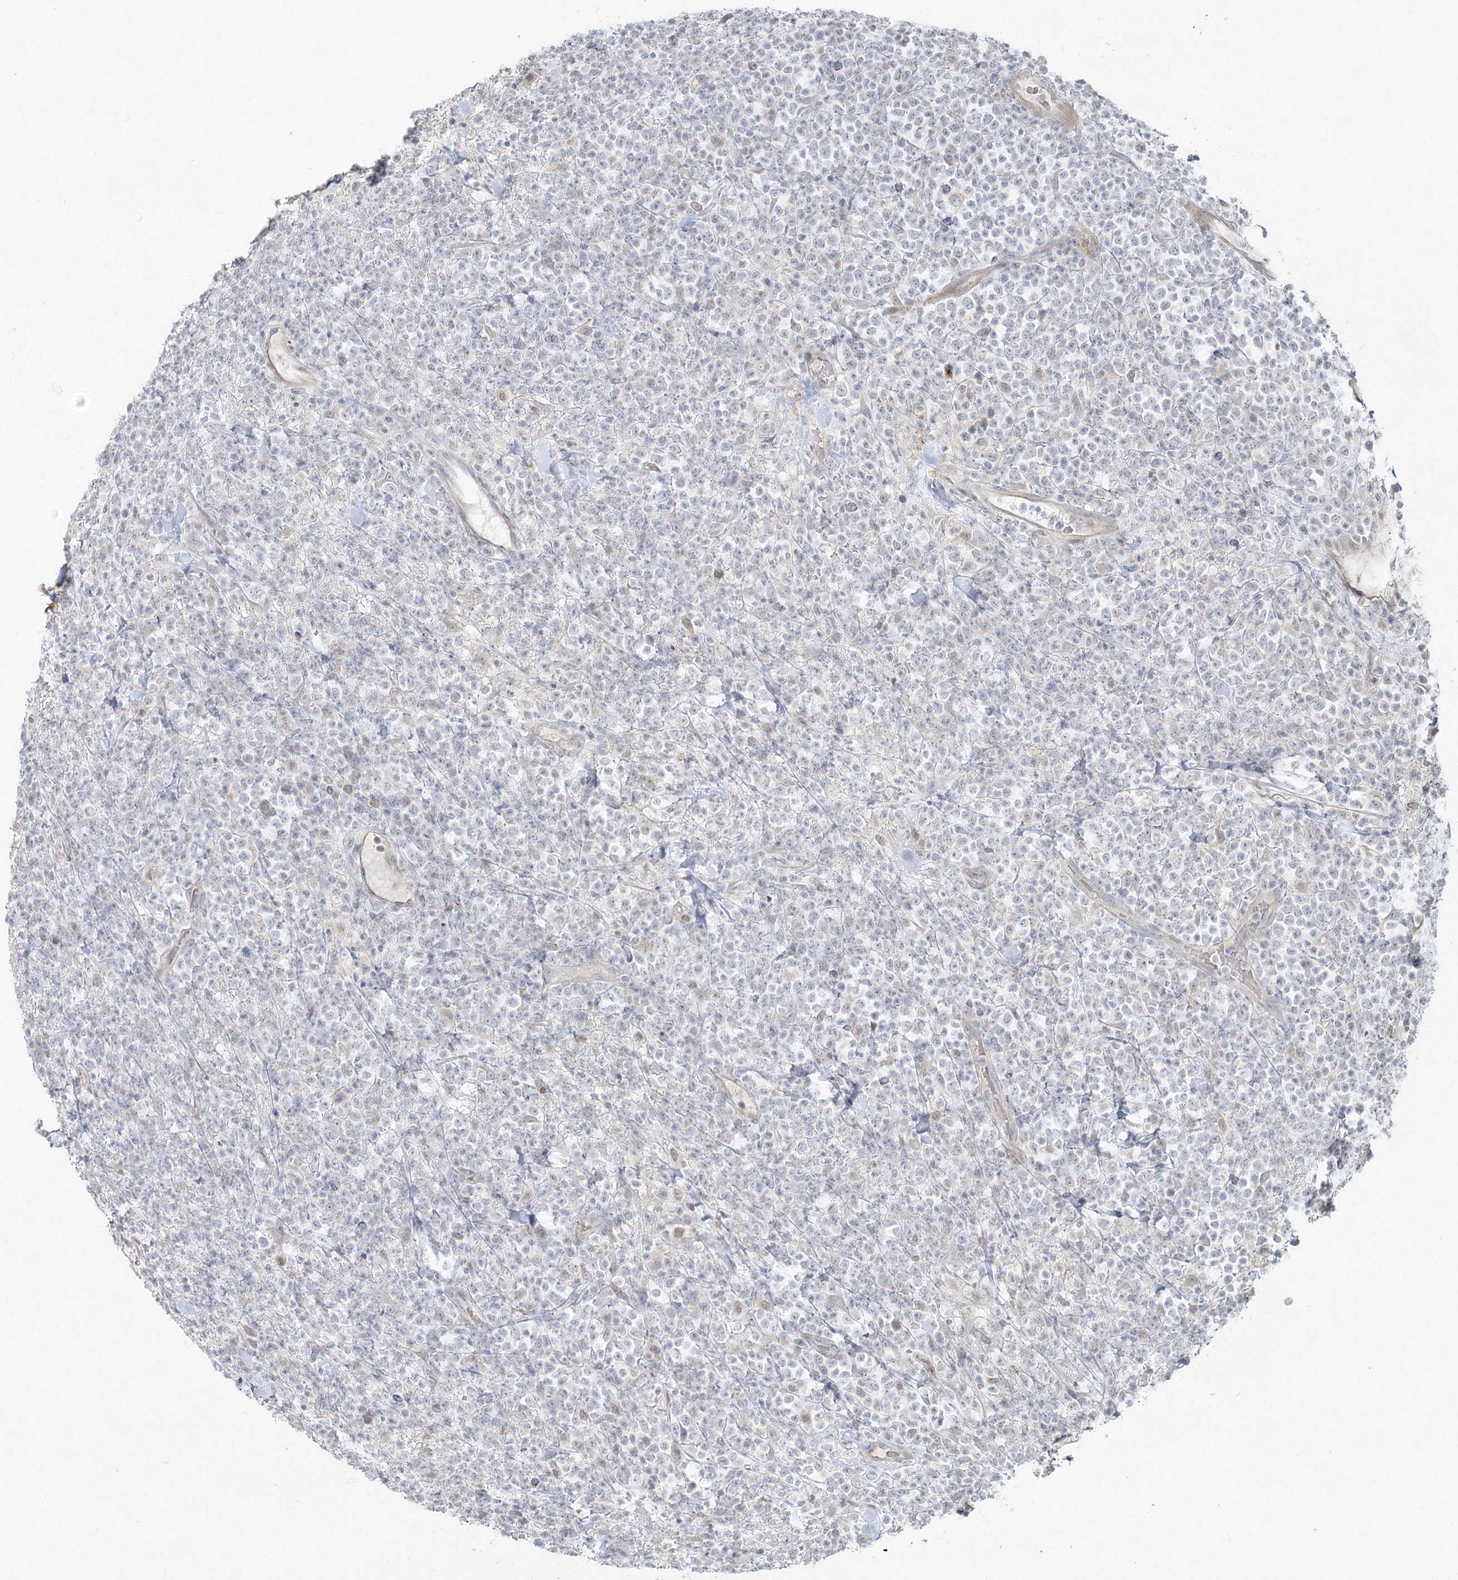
{"staining": {"intensity": "negative", "quantity": "none", "location": "none"}, "tissue": "lymphoma", "cell_type": "Tumor cells", "image_type": "cancer", "snomed": [{"axis": "morphology", "description": "Malignant lymphoma, non-Hodgkin's type, High grade"}, {"axis": "topography", "description": "Colon"}], "caption": "Human lymphoma stained for a protein using IHC reveals no staining in tumor cells.", "gene": "LRP2BP", "patient": {"sex": "female", "age": 53}}